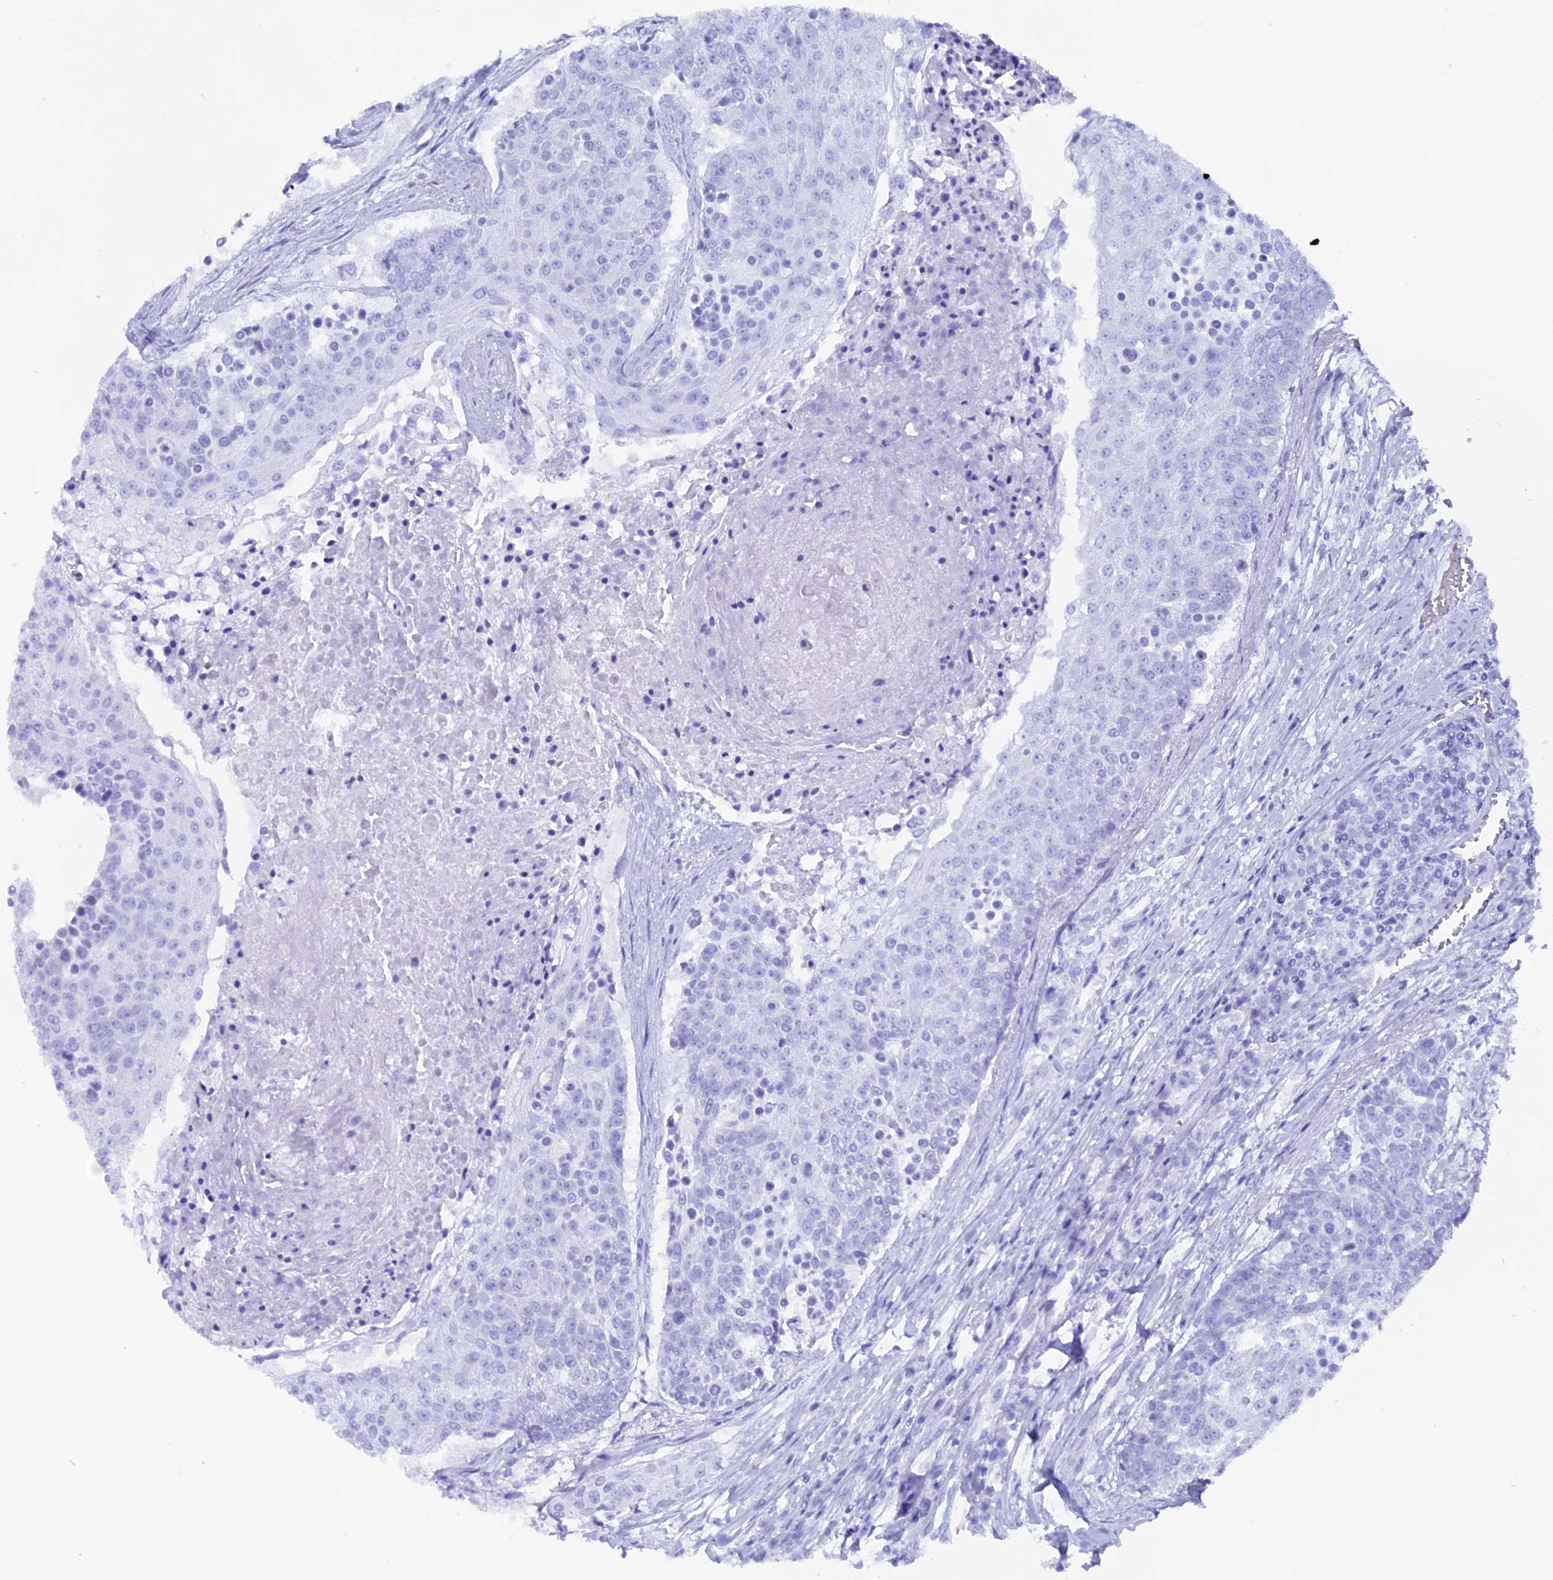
{"staining": {"intensity": "negative", "quantity": "none", "location": "none"}, "tissue": "urothelial cancer", "cell_type": "Tumor cells", "image_type": "cancer", "snomed": [{"axis": "morphology", "description": "Urothelial carcinoma, High grade"}, {"axis": "topography", "description": "Urinary bladder"}], "caption": "This is a micrograph of immunohistochemistry staining of high-grade urothelial carcinoma, which shows no positivity in tumor cells.", "gene": "ANKRD29", "patient": {"sex": "female", "age": 63}}